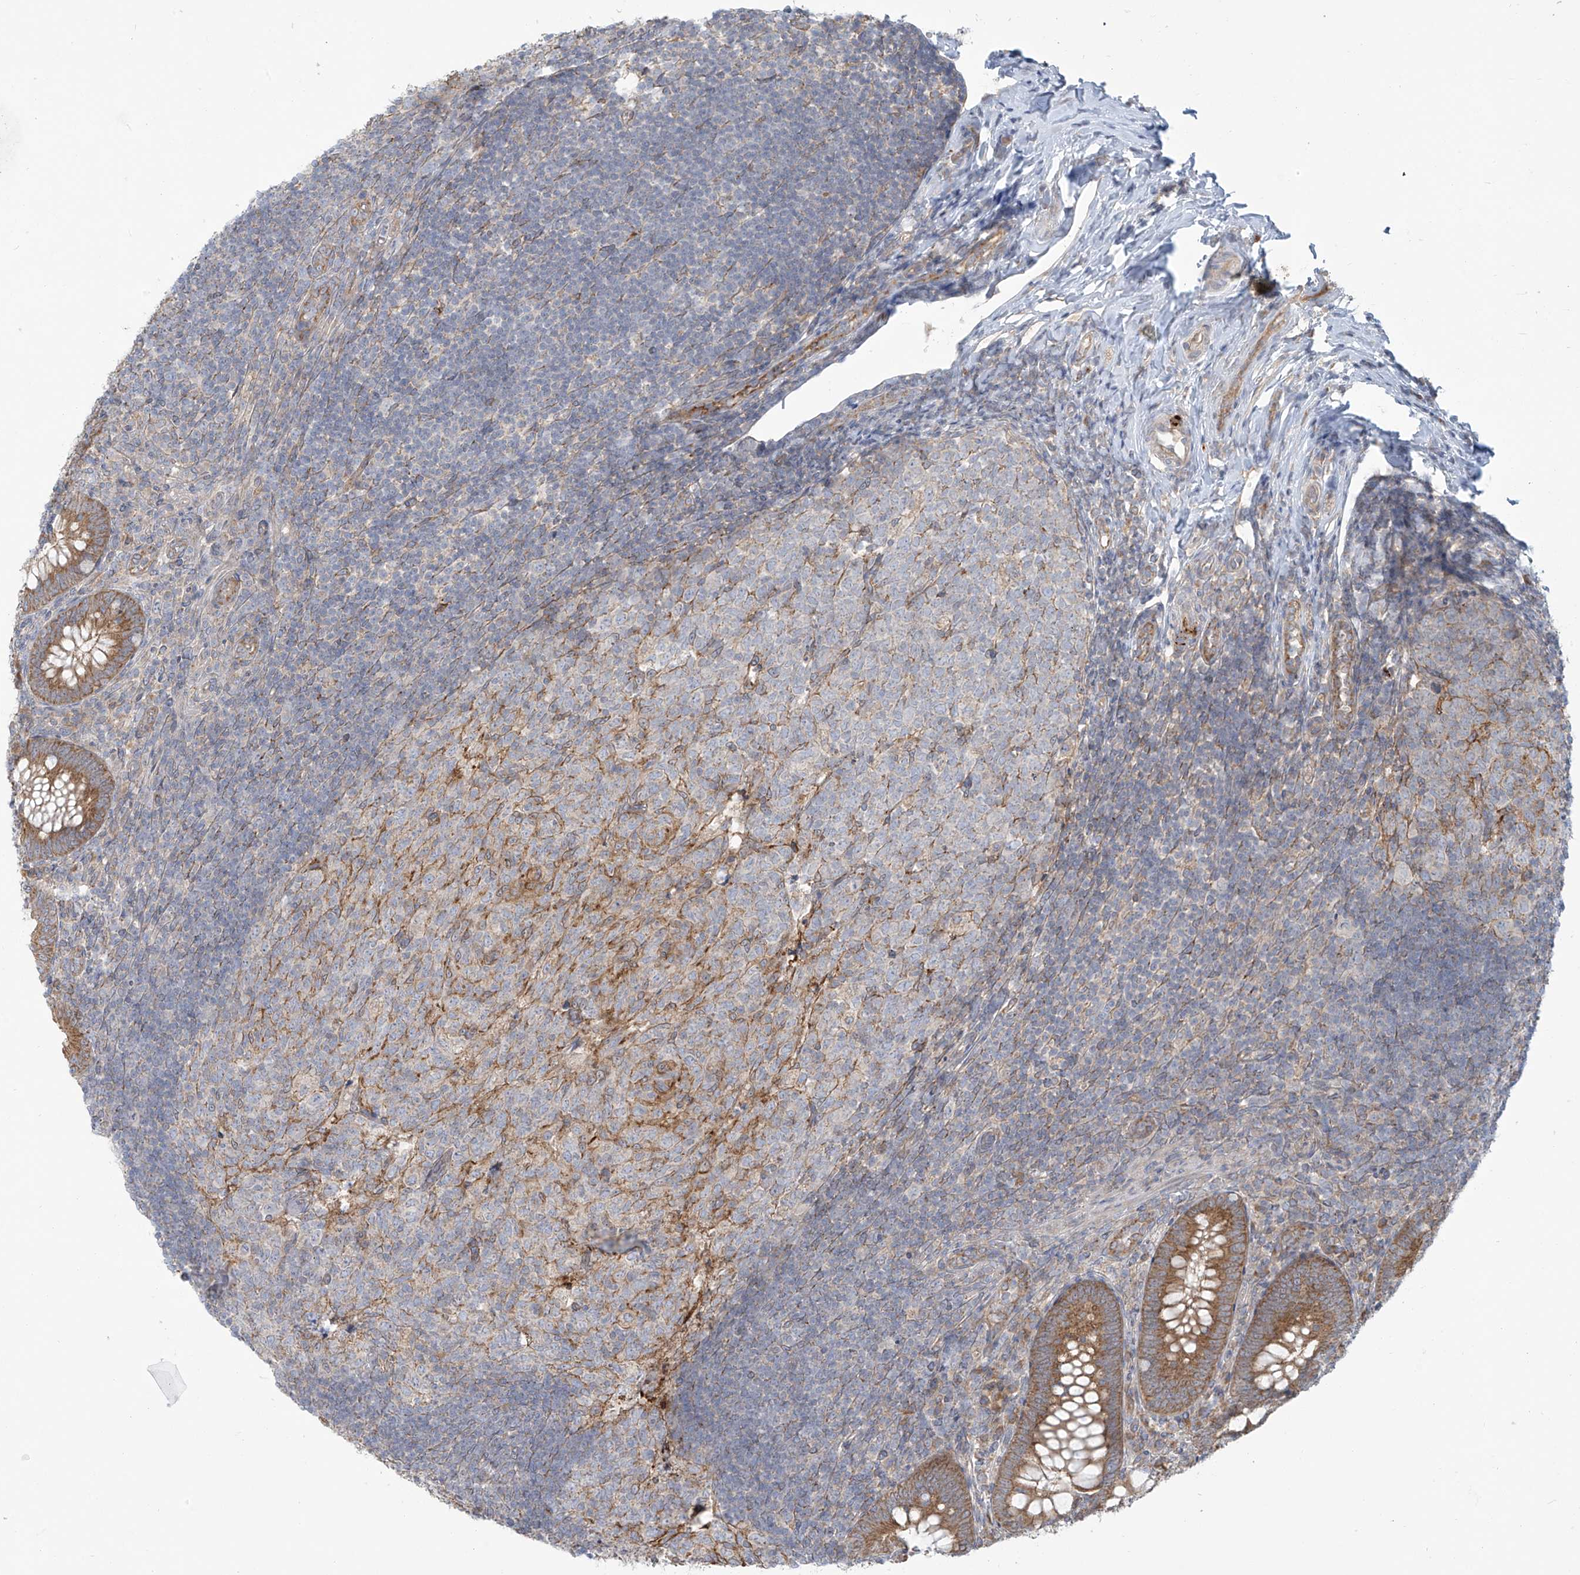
{"staining": {"intensity": "moderate", "quantity": ">75%", "location": "cytoplasmic/membranous"}, "tissue": "appendix", "cell_type": "Glandular cells", "image_type": "normal", "snomed": [{"axis": "morphology", "description": "Normal tissue, NOS"}, {"axis": "topography", "description": "Appendix"}], "caption": "Normal appendix exhibits moderate cytoplasmic/membranous expression in approximately >75% of glandular cells, visualized by immunohistochemistry.", "gene": "LZTS3", "patient": {"sex": "male", "age": 14}}